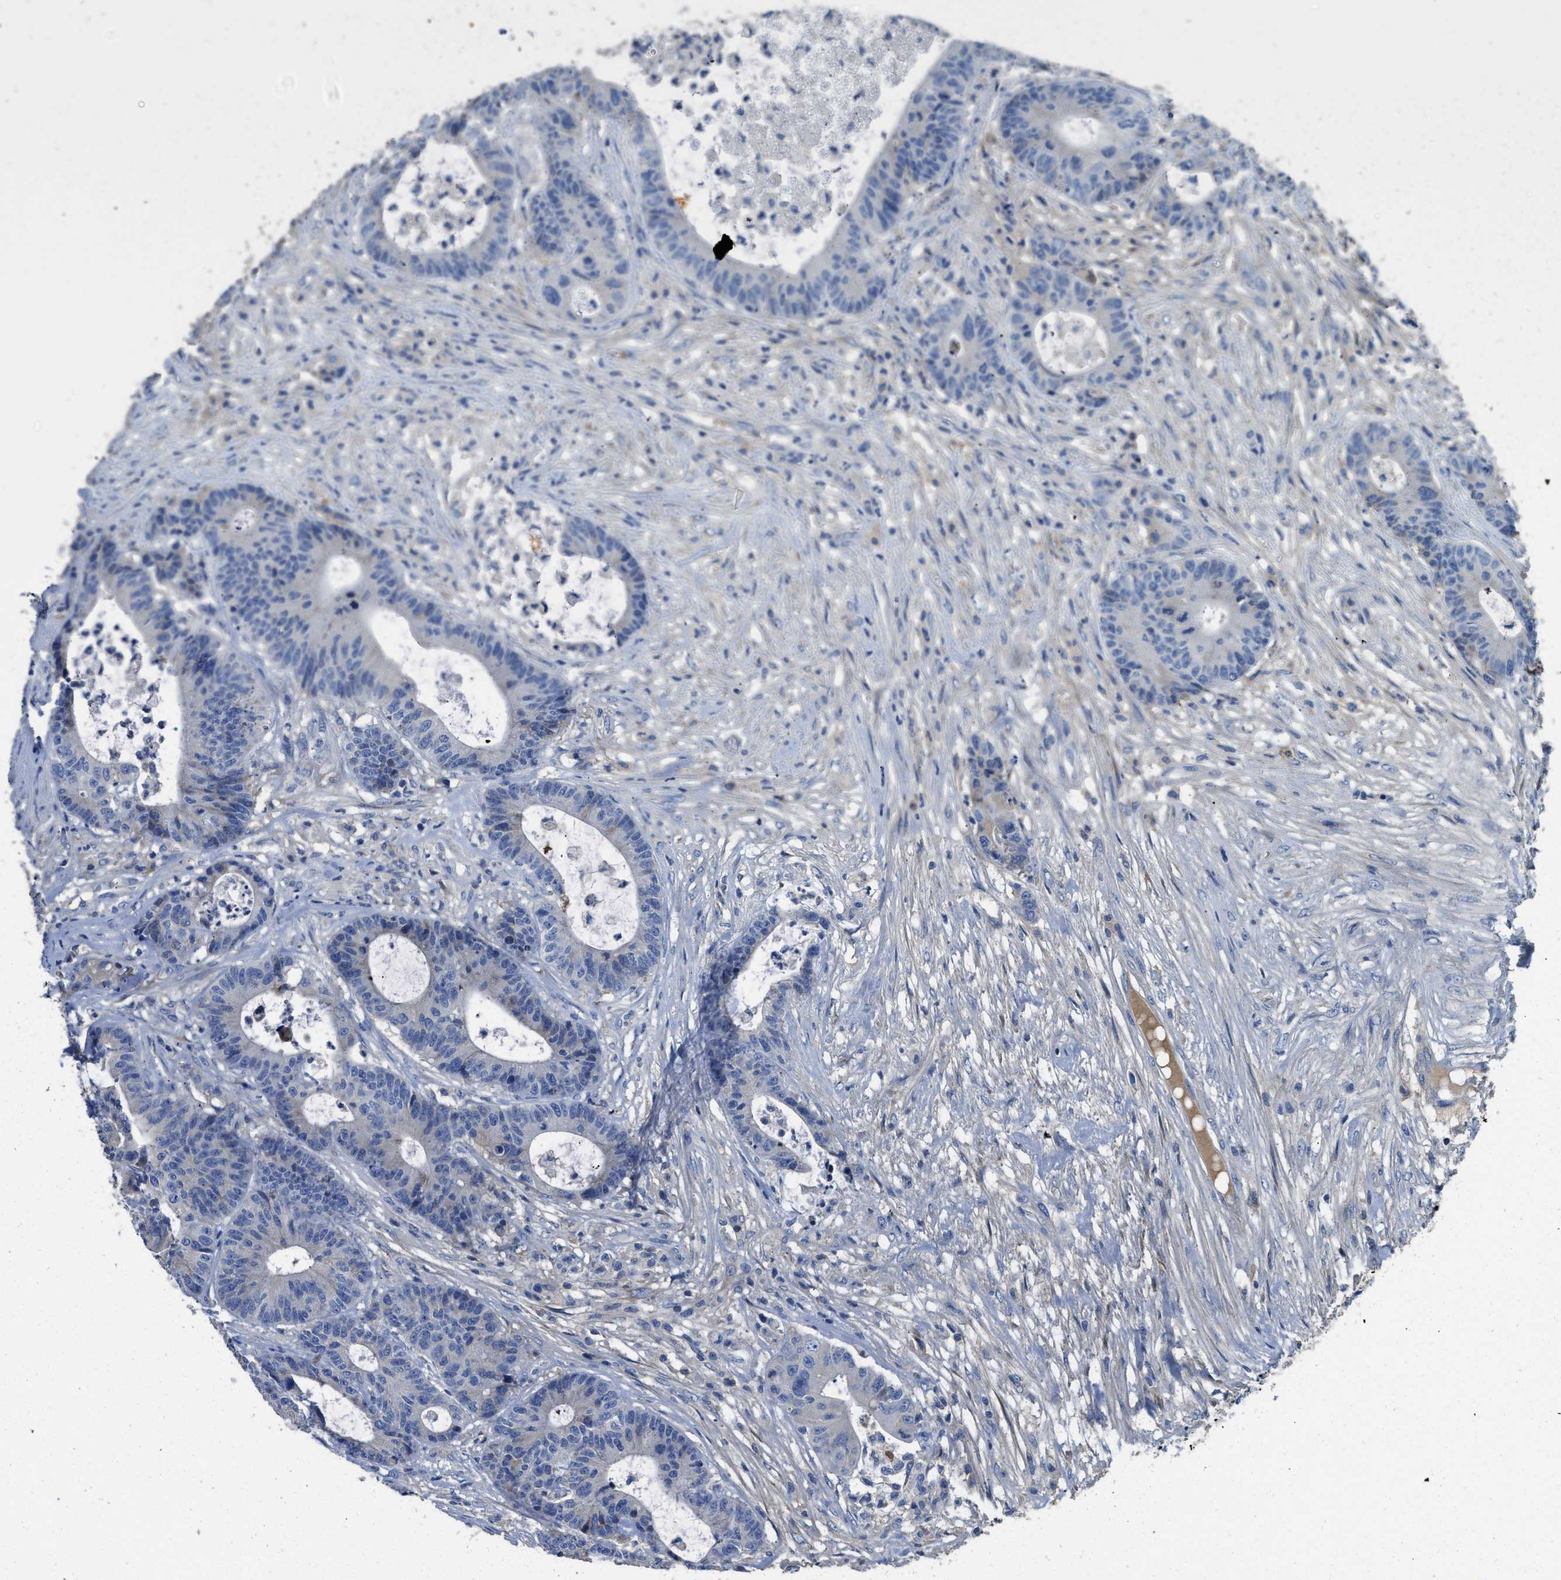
{"staining": {"intensity": "negative", "quantity": "none", "location": "none"}, "tissue": "colorectal cancer", "cell_type": "Tumor cells", "image_type": "cancer", "snomed": [{"axis": "morphology", "description": "Adenocarcinoma, NOS"}, {"axis": "topography", "description": "Colon"}], "caption": "An immunohistochemistry (IHC) photomicrograph of colorectal cancer (adenocarcinoma) is shown. There is no staining in tumor cells of colorectal cancer (adenocarcinoma). (DAB (3,3'-diaminobenzidine) immunohistochemistry (IHC) visualized using brightfield microscopy, high magnification).", "gene": "C1S", "patient": {"sex": "female", "age": 84}}